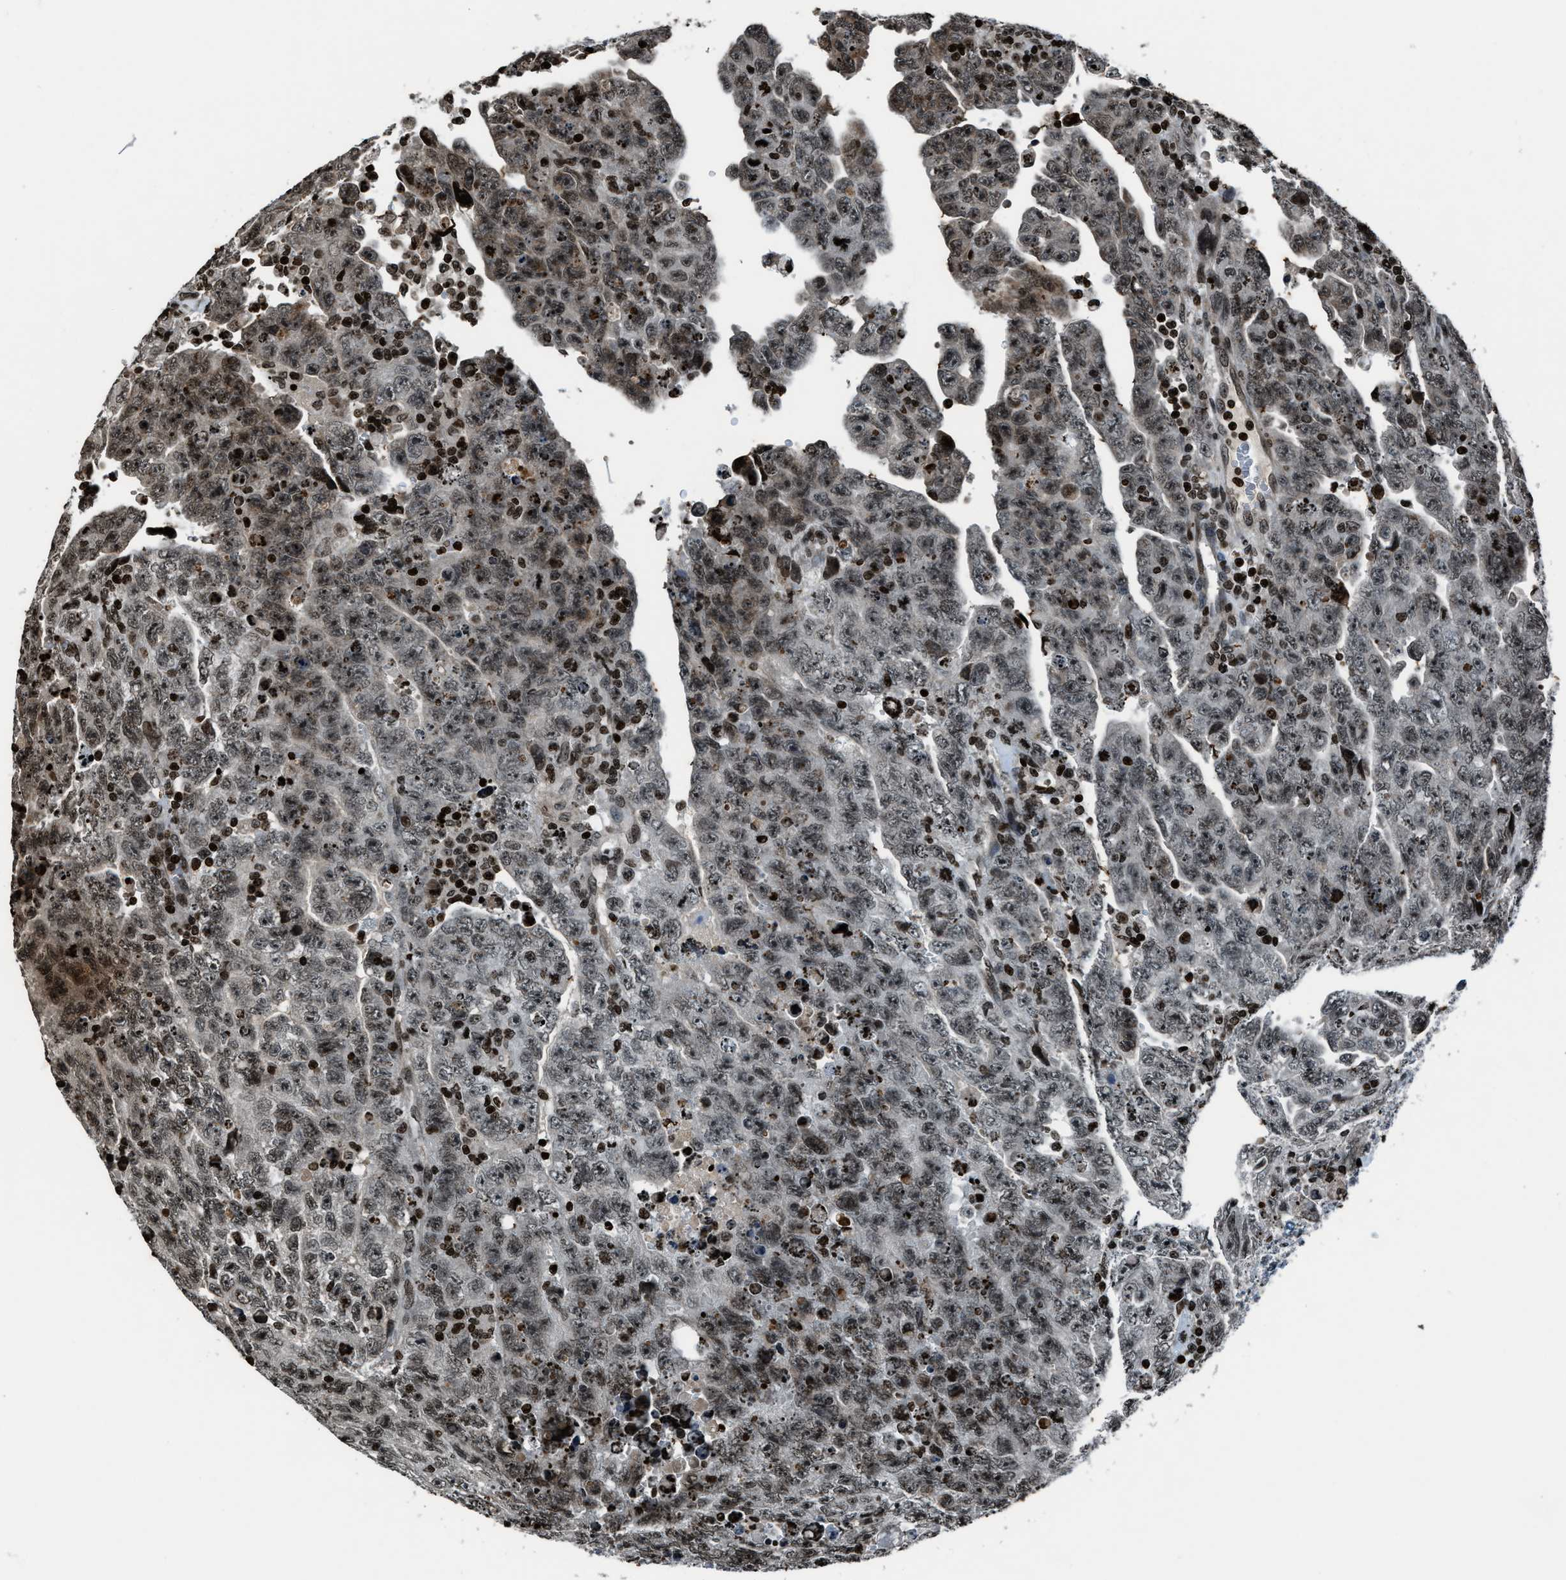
{"staining": {"intensity": "moderate", "quantity": "25%-75%", "location": "nuclear"}, "tissue": "testis cancer", "cell_type": "Tumor cells", "image_type": "cancer", "snomed": [{"axis": "morphology", "description": "Carcinoma, Embryonal, NOS"}, {"axis": "topography", "description": "Testis"}], "caption": "A brown stain highlights moderate nuclear expression of a protein in human testis cancer tumor cells.", "gene": "H4C1", "patient": {"sex": "male", "age": 28}}